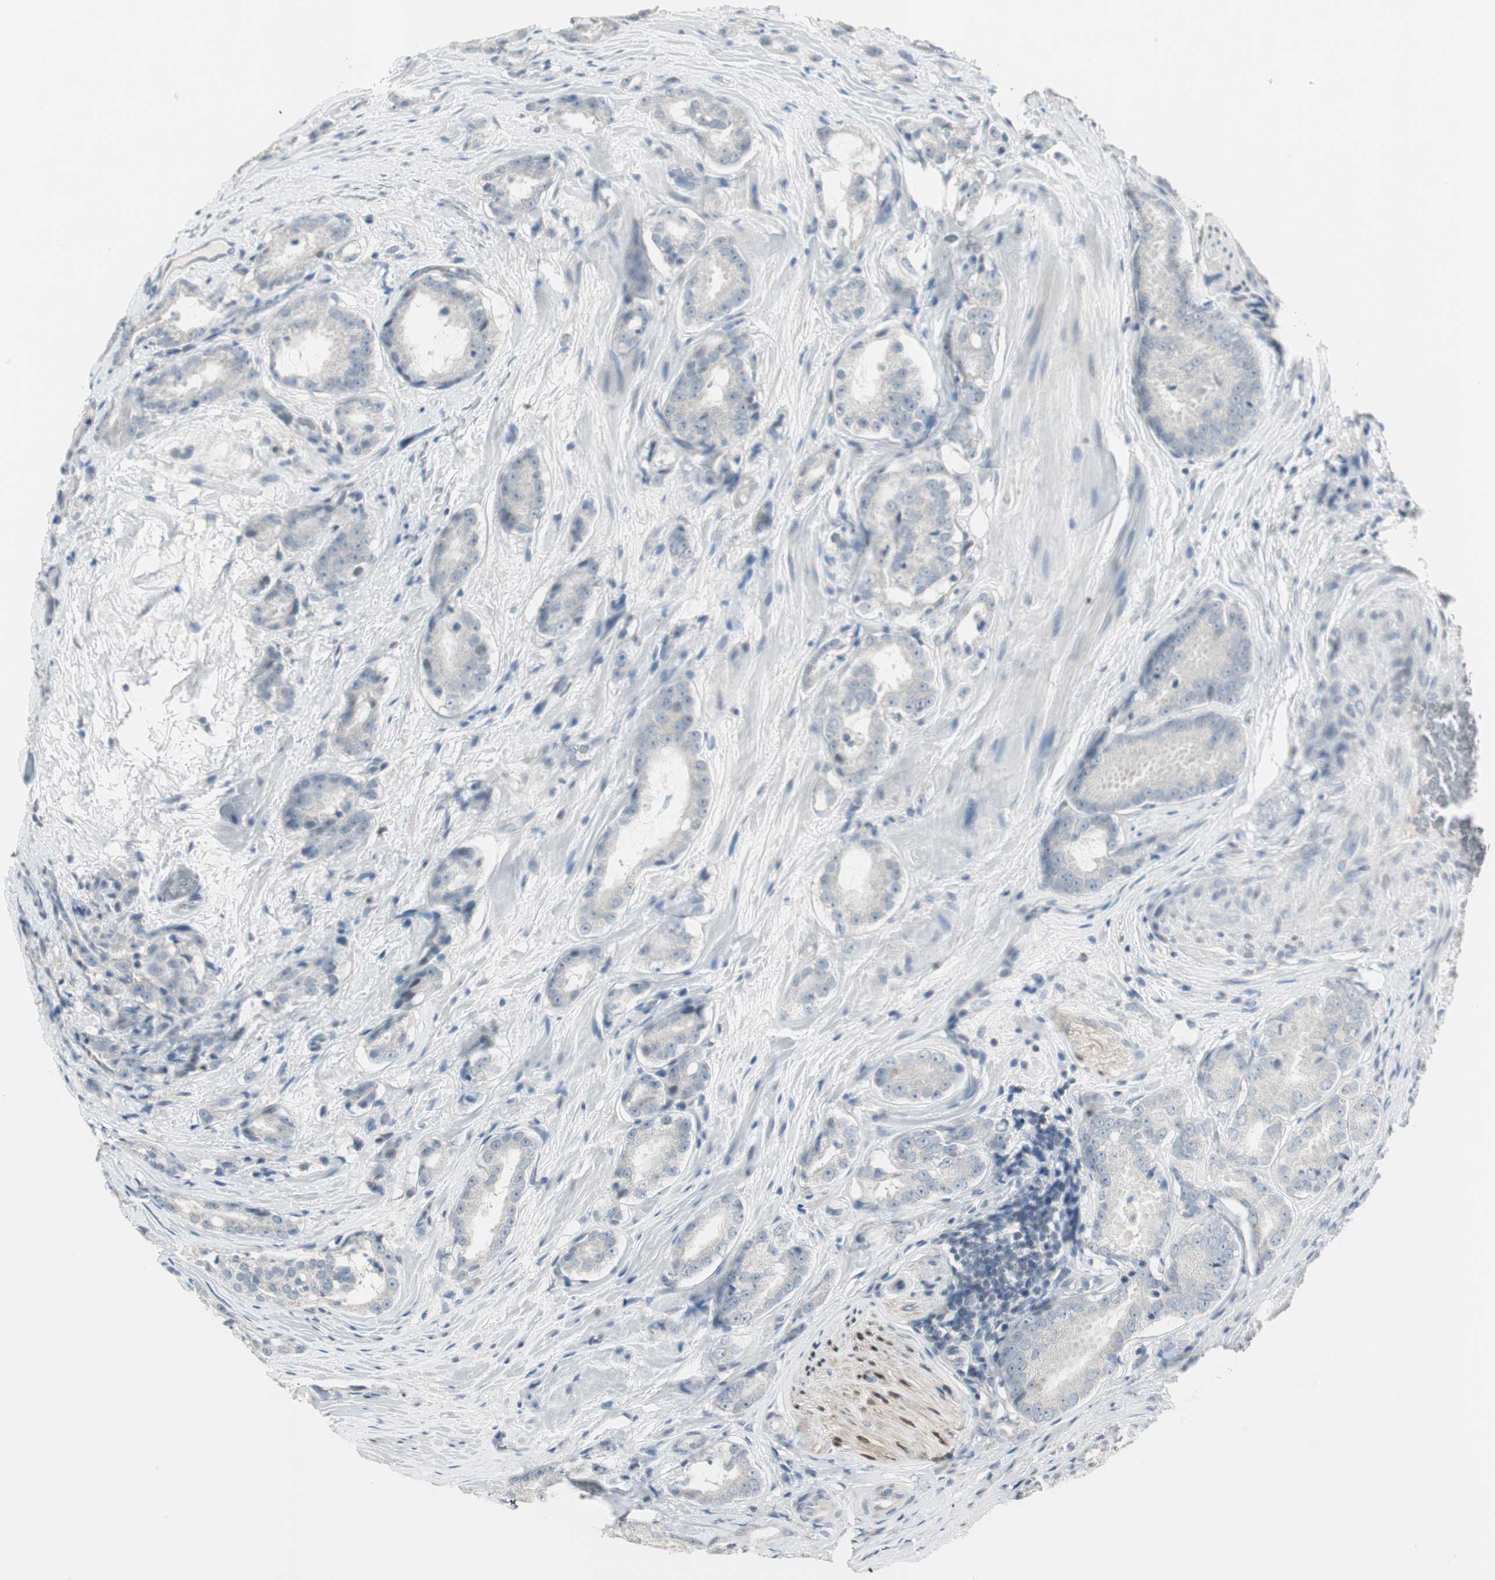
{"staining": {"intensity": "negative", "quantity": "none", "location": "none"}, "tissue": "prostate cancer", "cell_type": "Tumor cells", "image_type": "cancer", "snomed": [{"axis": "morphology", "description": "Adenocarcinoma, High grade"}, {"axis": "topography", "description": "Prostate"}], "caption": "Immunohistochemistry photomicrograph of human prostate cancer stained for a protein (brown), which demonstrates no positivity in tumor cells.", "gene": "PDZK1", "patient": {"sex": "male", "age": 64}}